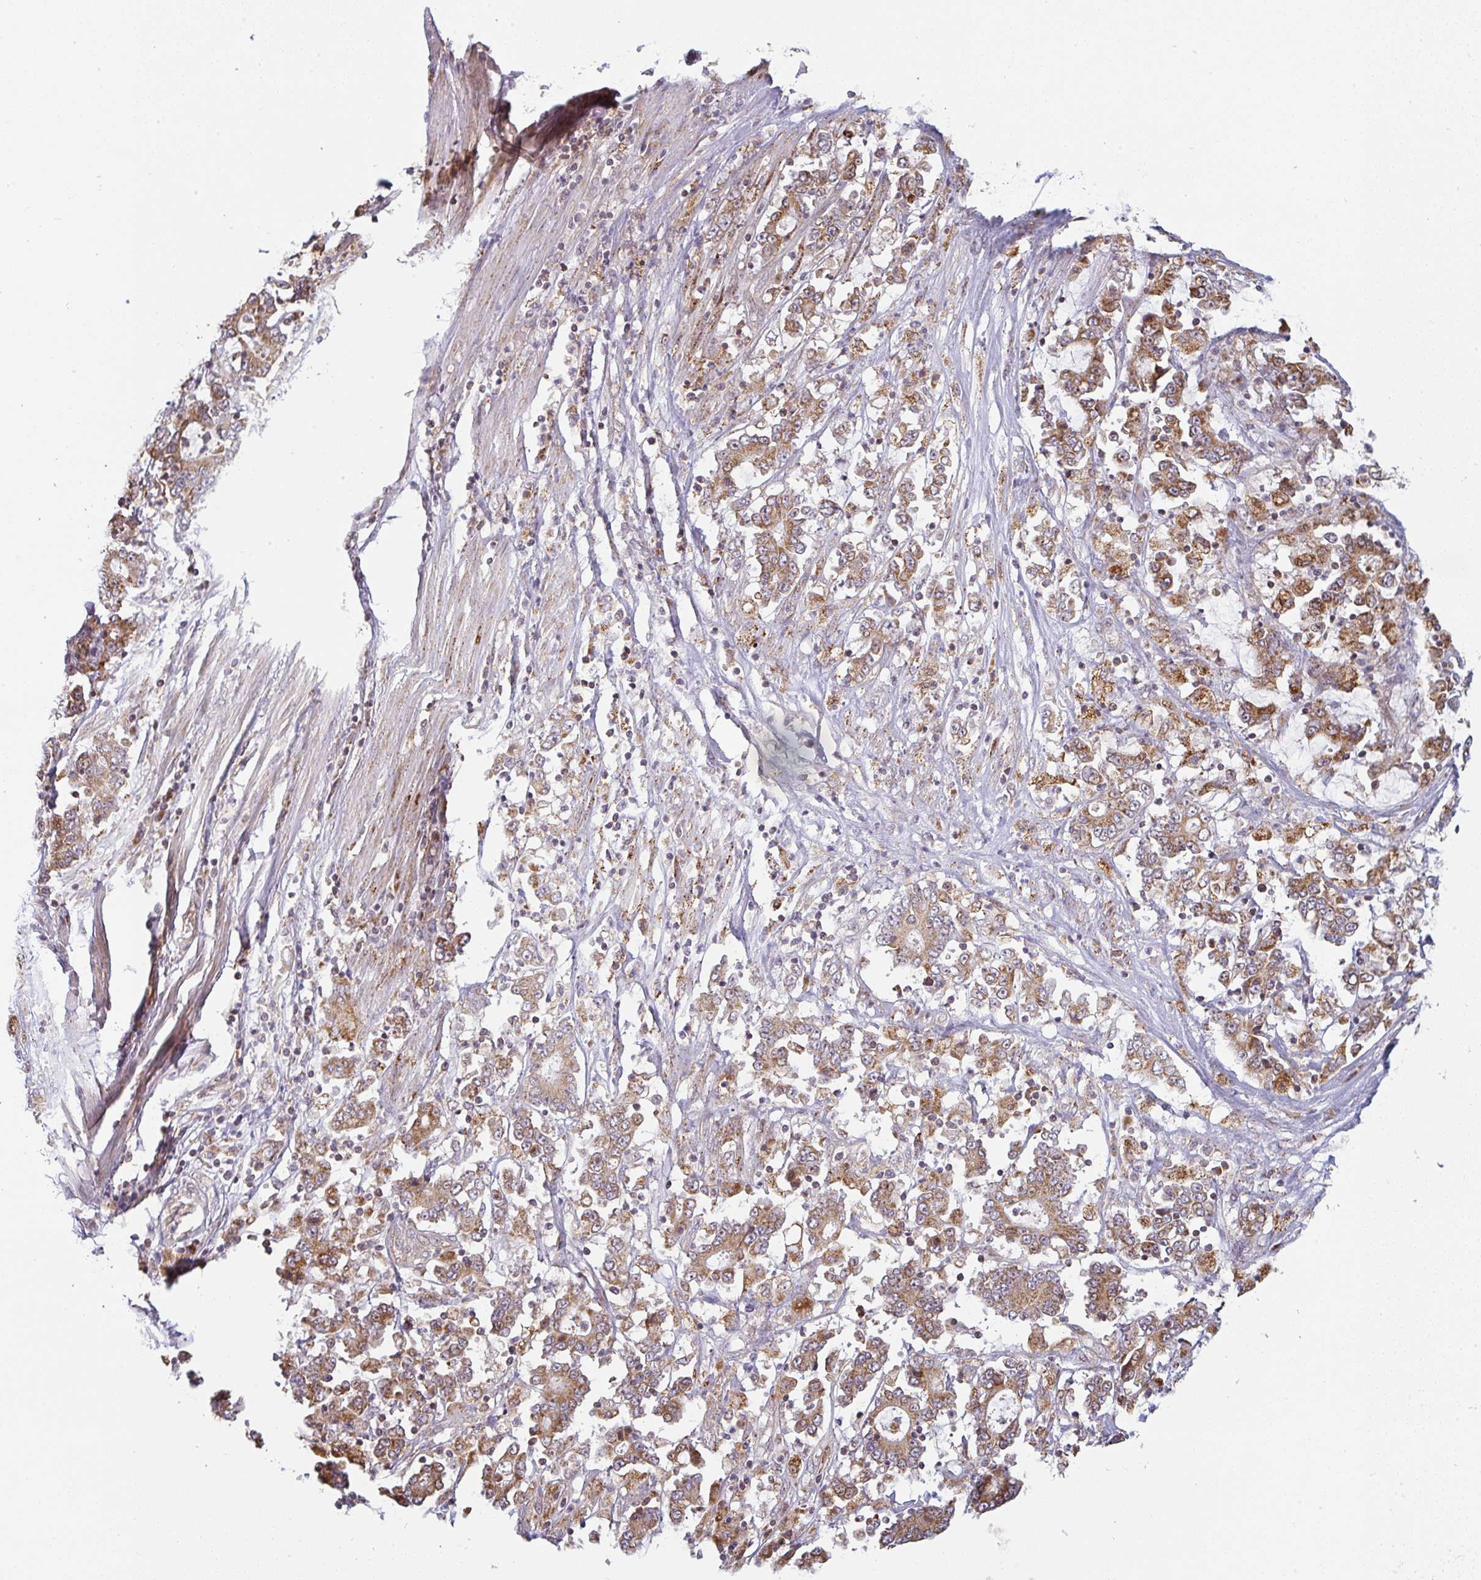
{"staining": {"intensity": "strong", "quantity": ">75%", "location": "cytoplasmic/membranous"}, "tissue": "stomach cancer", "cell_type": "Tumor cells", "image_type": "cancer", "snomed": [{"axis": "morphology", "description": "Adenocarcinoma, NOS"}, {"axis": "topography", "description": "Stomach, upper"}], "caption": "Stomach cancer (adenocarcinoma) stained for a protein (brown) demonstrates strong cytoplasmic/membranous positive staining in approximately >75% of tumor cells.", "gene": "MOB1A", "patient": {"sex": "male", "age": 68}}